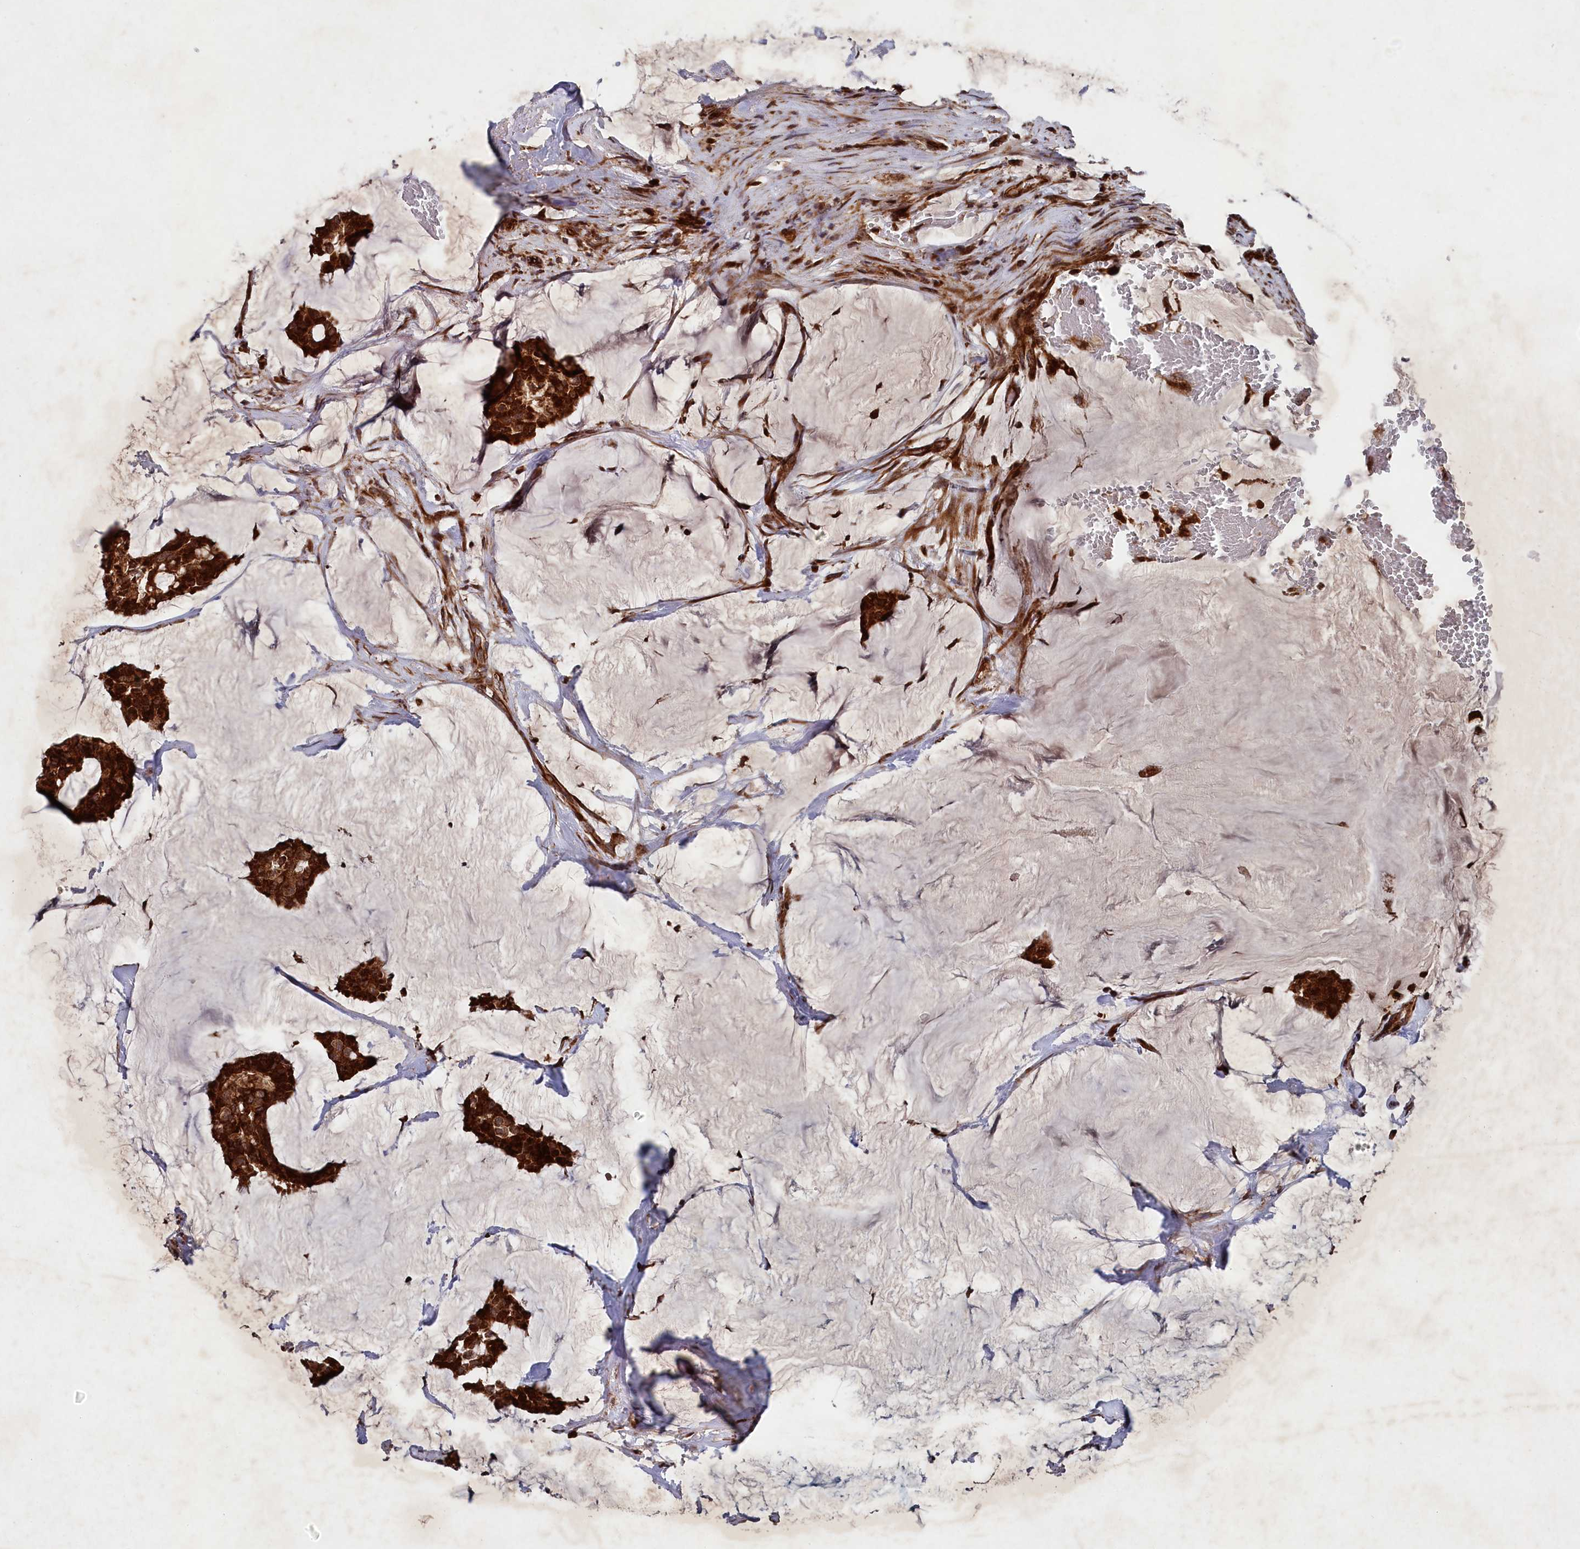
{"staining": {"intensity": "strong", "quantity": ">75%", "location": "cytoplasmic/membranous"}, "tissue": "breast cancer", "cell_type": "Tumor cells", "image_type": "cancer", "snomed": [{"axis": "morphology", "description": "Duct carcinoma"}, {"axis": "topography", "description": "Breast"}], "caption": "IHC (DAB) staining of infiltrating ductal carcinoma (breast) shows strong cytoplasmic/membranous protein expression in about >75% of tumor cells. (DAB (3,3'-diaminobenzidine) IHC with brightfield microscopy, high magnification).", "gene": "SUPV3L1", "patient": {"sex": "female", "age": 93}}